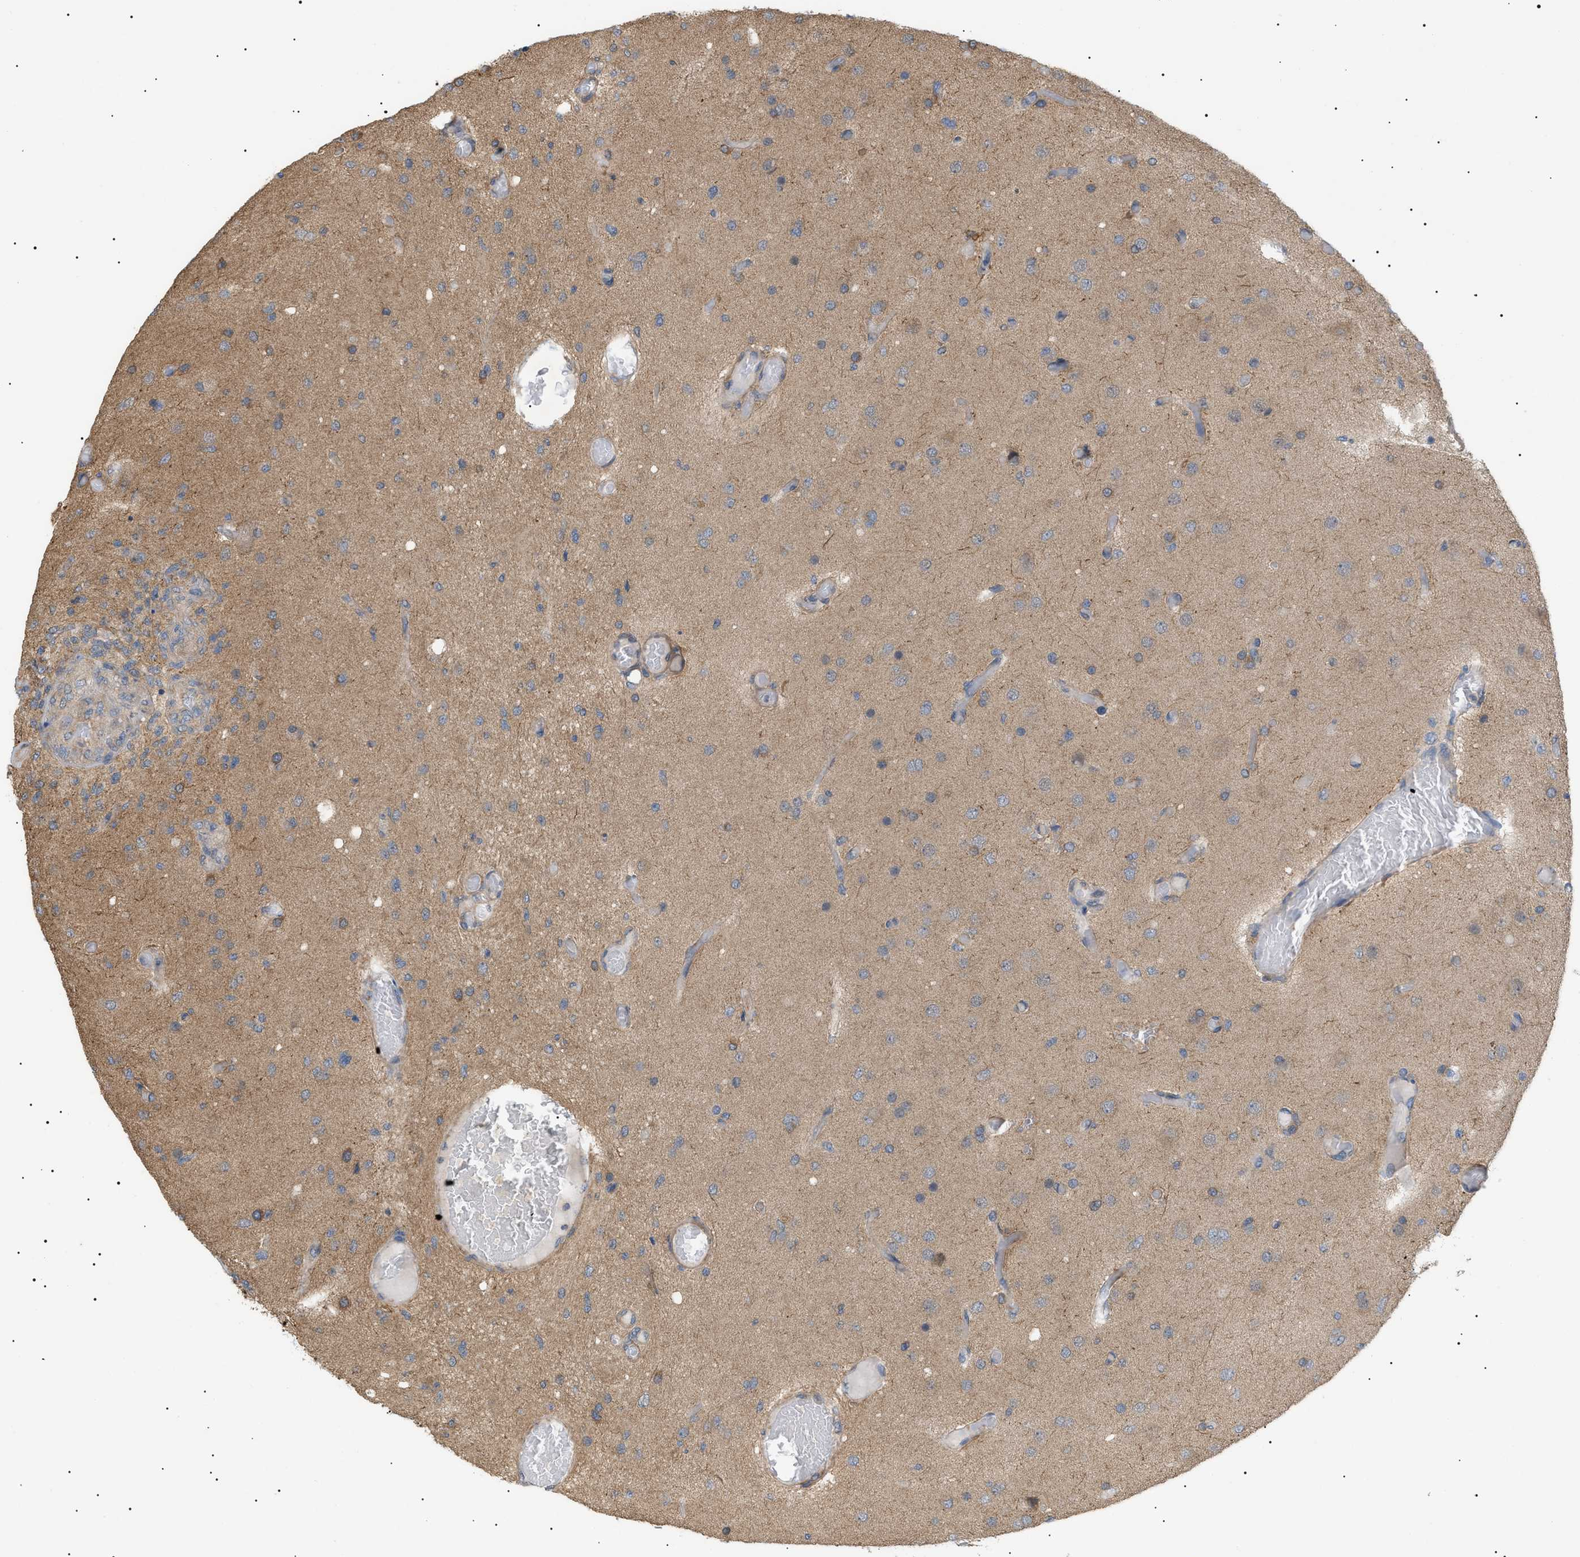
{"staining": {"intensity": "weak", "quantity": "25%-75%", "location": "cytoplasmic/membranous"}, "tissue": "glioma", "cell_type": "Tumor cells", "image_type": "cancer", "snomed": [{"axis": "morphology", "description": "Normal tissue, NOS"}, {"axis": "morphology", "description": "Glioma, malignant, High grade"}, {"axis": "topography", "description": "Cerebral cortex"}], "caption": "The immunohistochemical stain highlights weak cytoplasmic/membranous expression in tumor cells of glioma tissue.", "gene": "IRS2", "patient": {"sex": "male", "age": 77}}